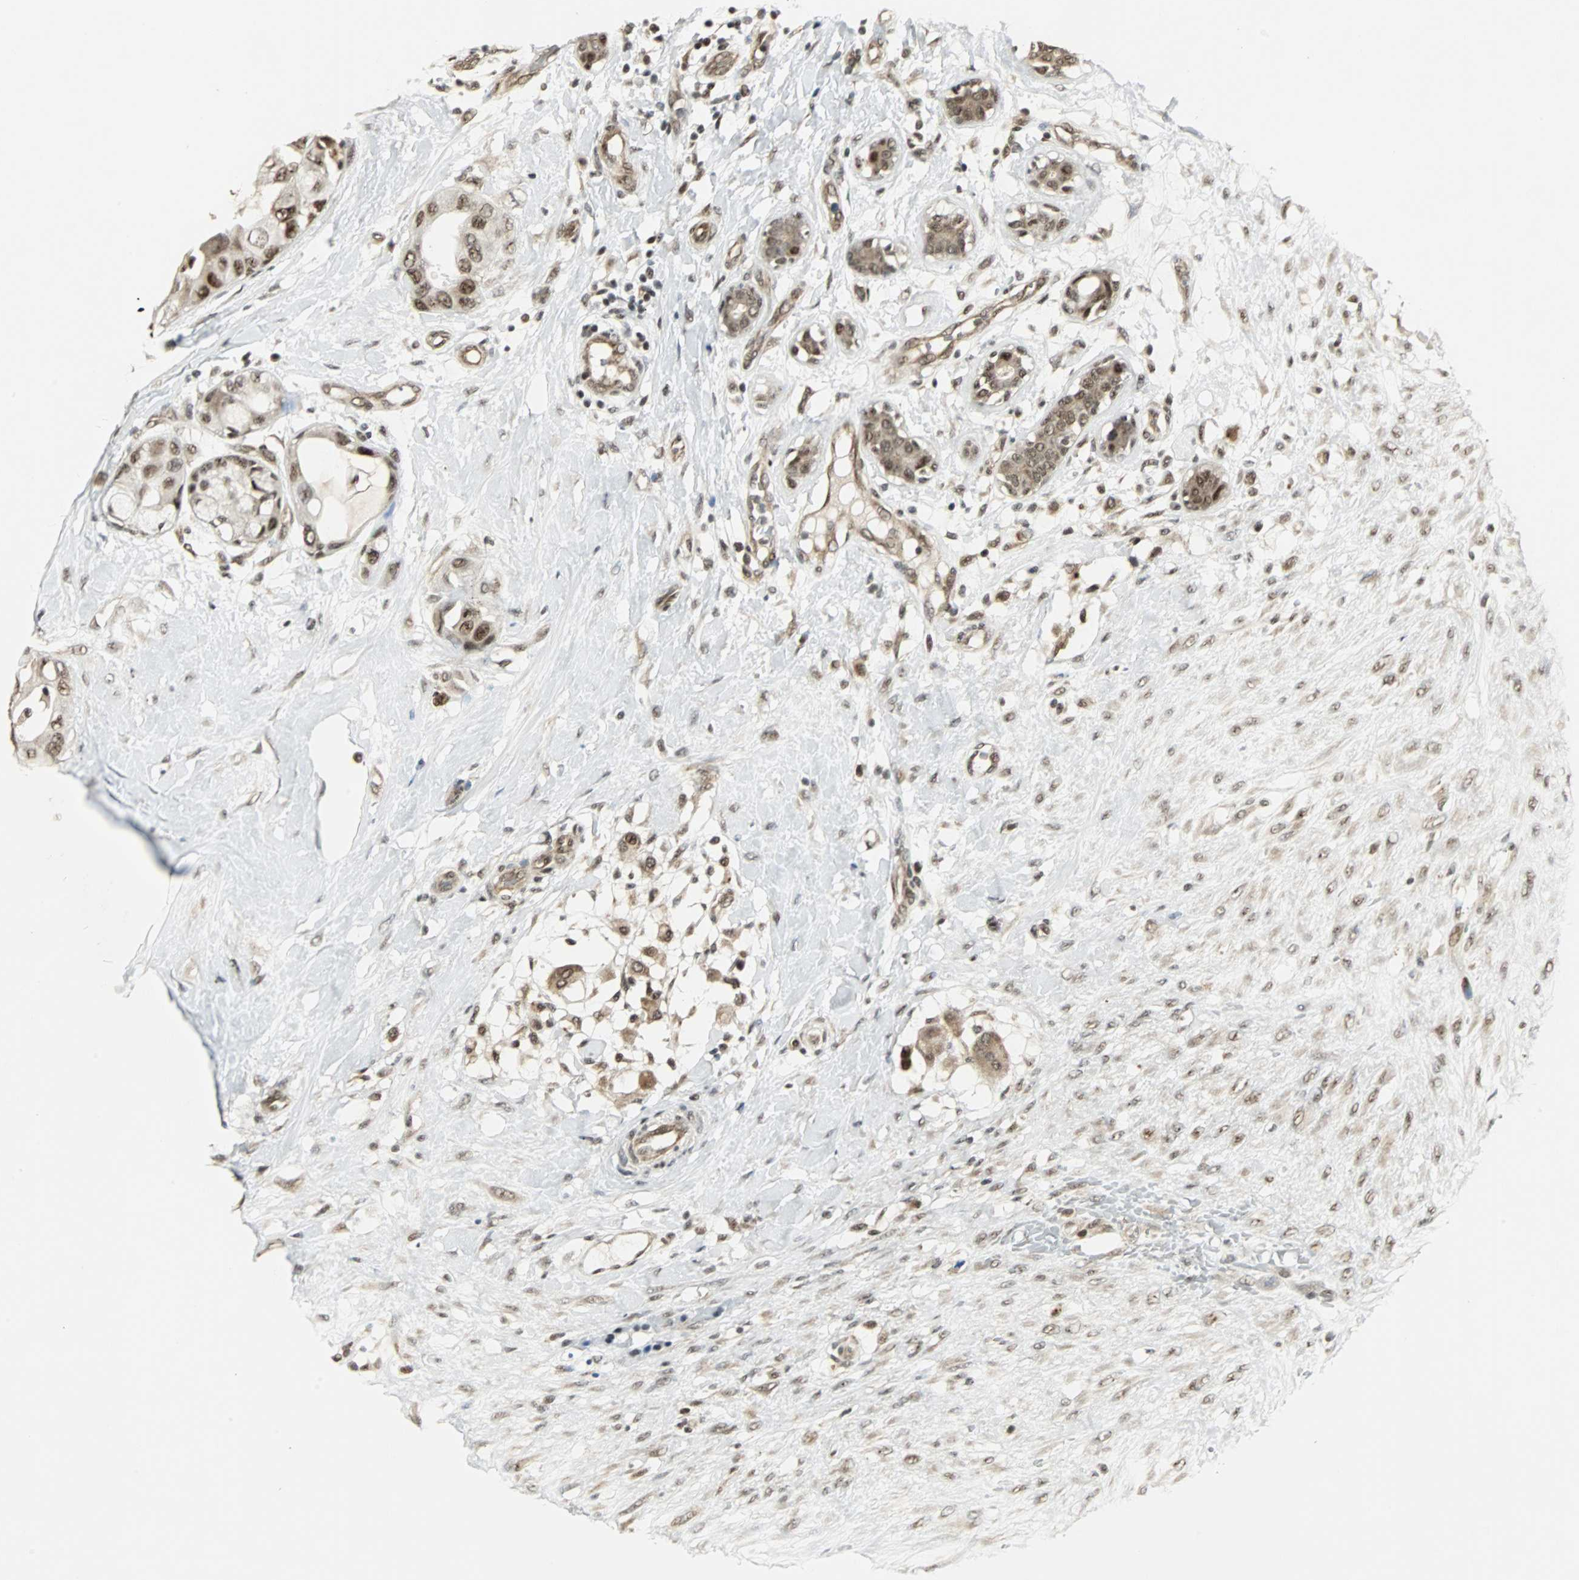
{"staining": {"intensity": "strong", "quantity": ">75%", "location": "nuclear"}, "tissue": "breast cancer", "cell_type": "Tumor cells", "image_type": "cancer", "snomed": [{"axis": "morphology", "description": "Duct carcinoma"}, {"axis": "topography", "description": "Breast"}], "caption": "An IHC image of tumor tissue is shown. Protein staining in brown shows strong nuclear positivity in breast cancer (invasive ductal carcinoma) within tumor cells.", "gene": "MED4", "patient": {"sex": "female", "age": 40}}